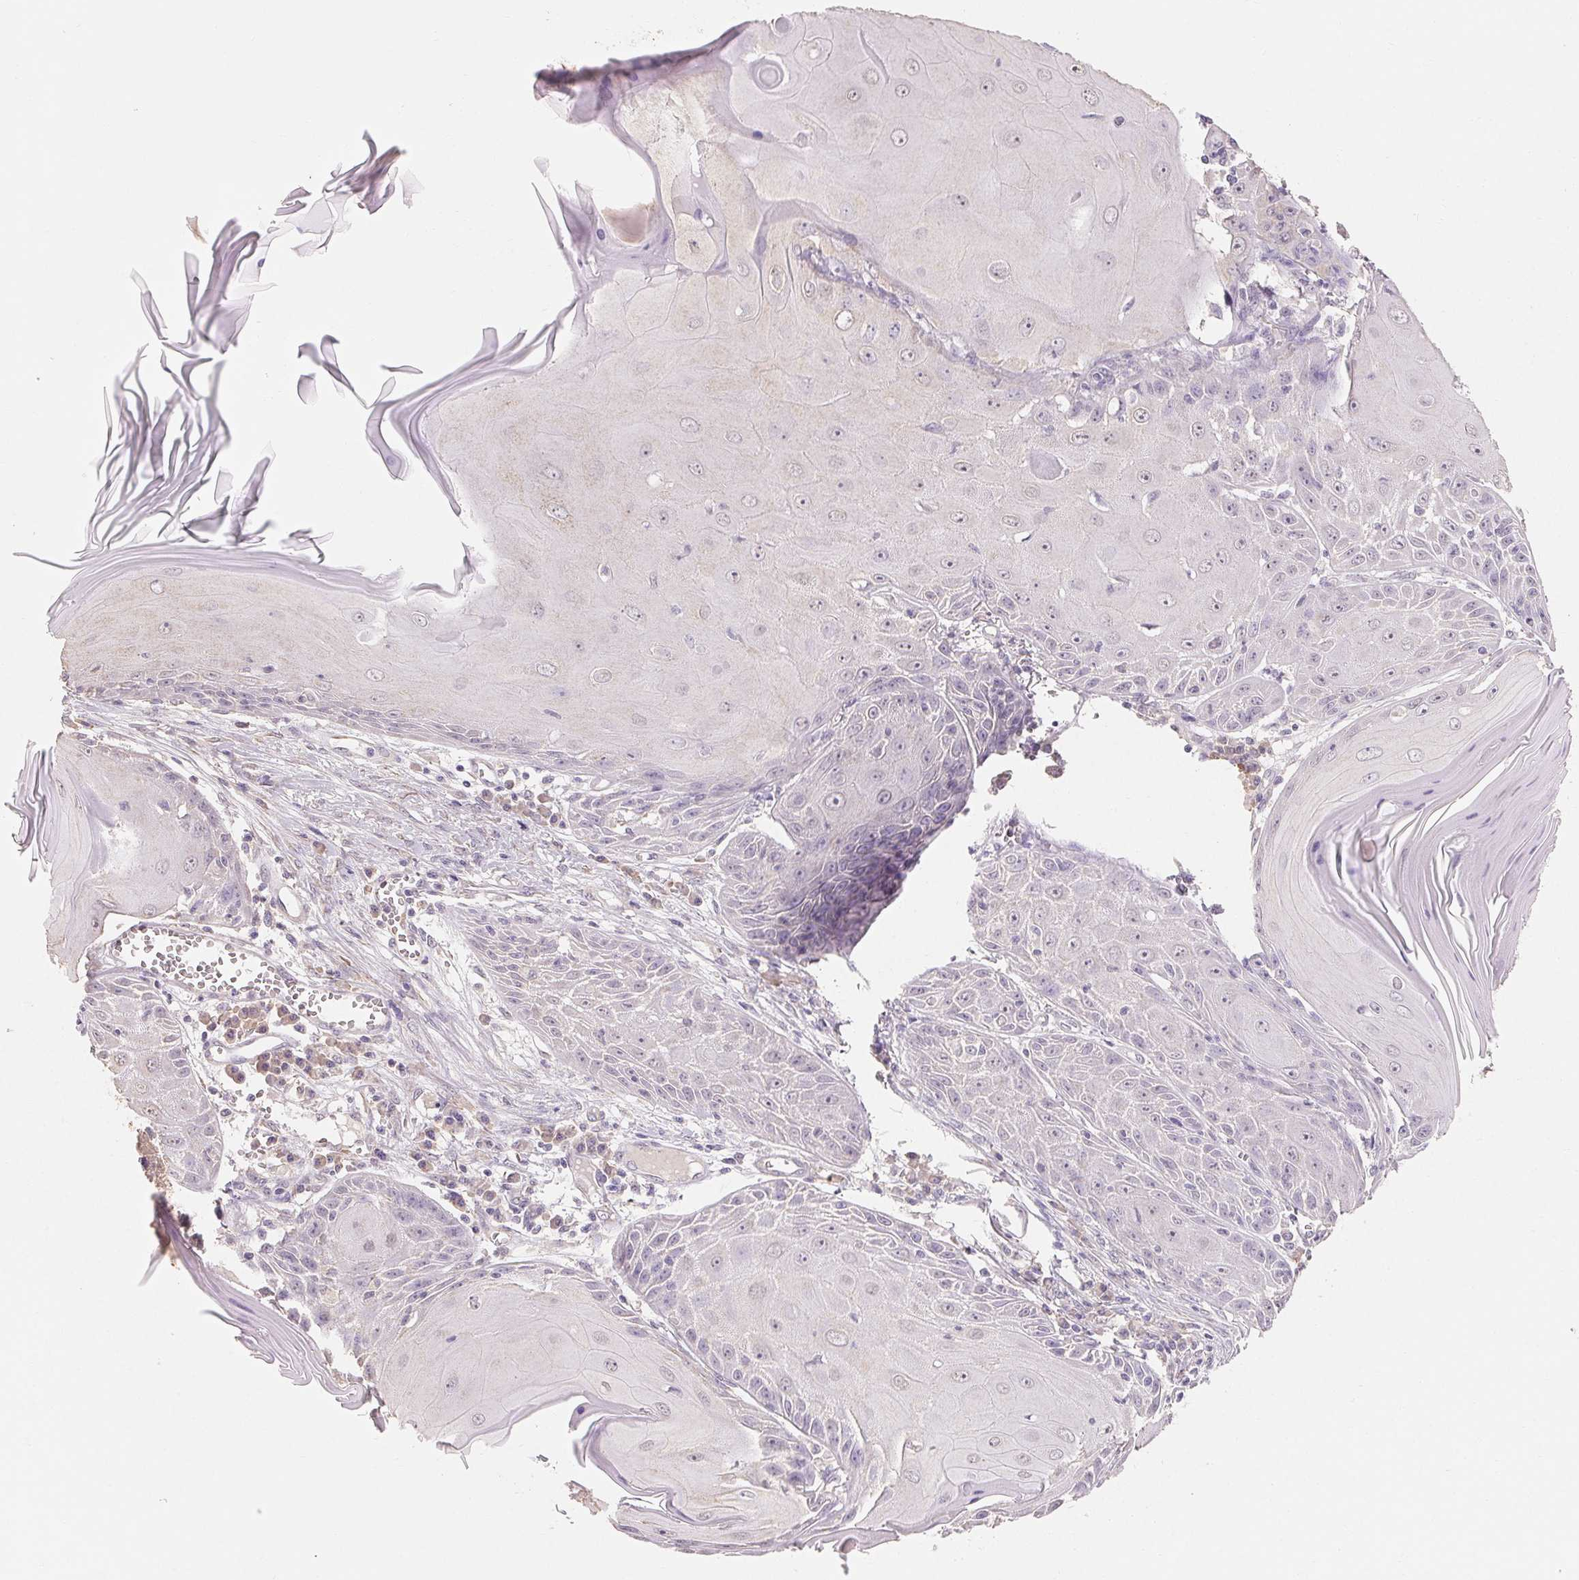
{"staining": {"intensity": "weak", "quantity": "<25%", "location": "nuclear"}, "tissue": "skin cancer", "cell_type": "Tumor cells", "image_type": "cancer", "snomed": [{"axis": "morphology", "description": "Squamous cell carcinoma, NOS"}, {"axis": "topography", "description": "Skin"}, {"axis": "topography", "description": "Vulva"}], "caption": "Immunohistochemistry (IHC) of human skin cancer (squamous cell carcinoma) exhibits no expression in tumor cells. The staining is performed using DAB (3,3'-diaminobenzidine) brown chromogen with nuclei counter-stained in using hematoxylin.", "gene": "MAP7D2", "patient": {"sex": "female", "age": 85}}